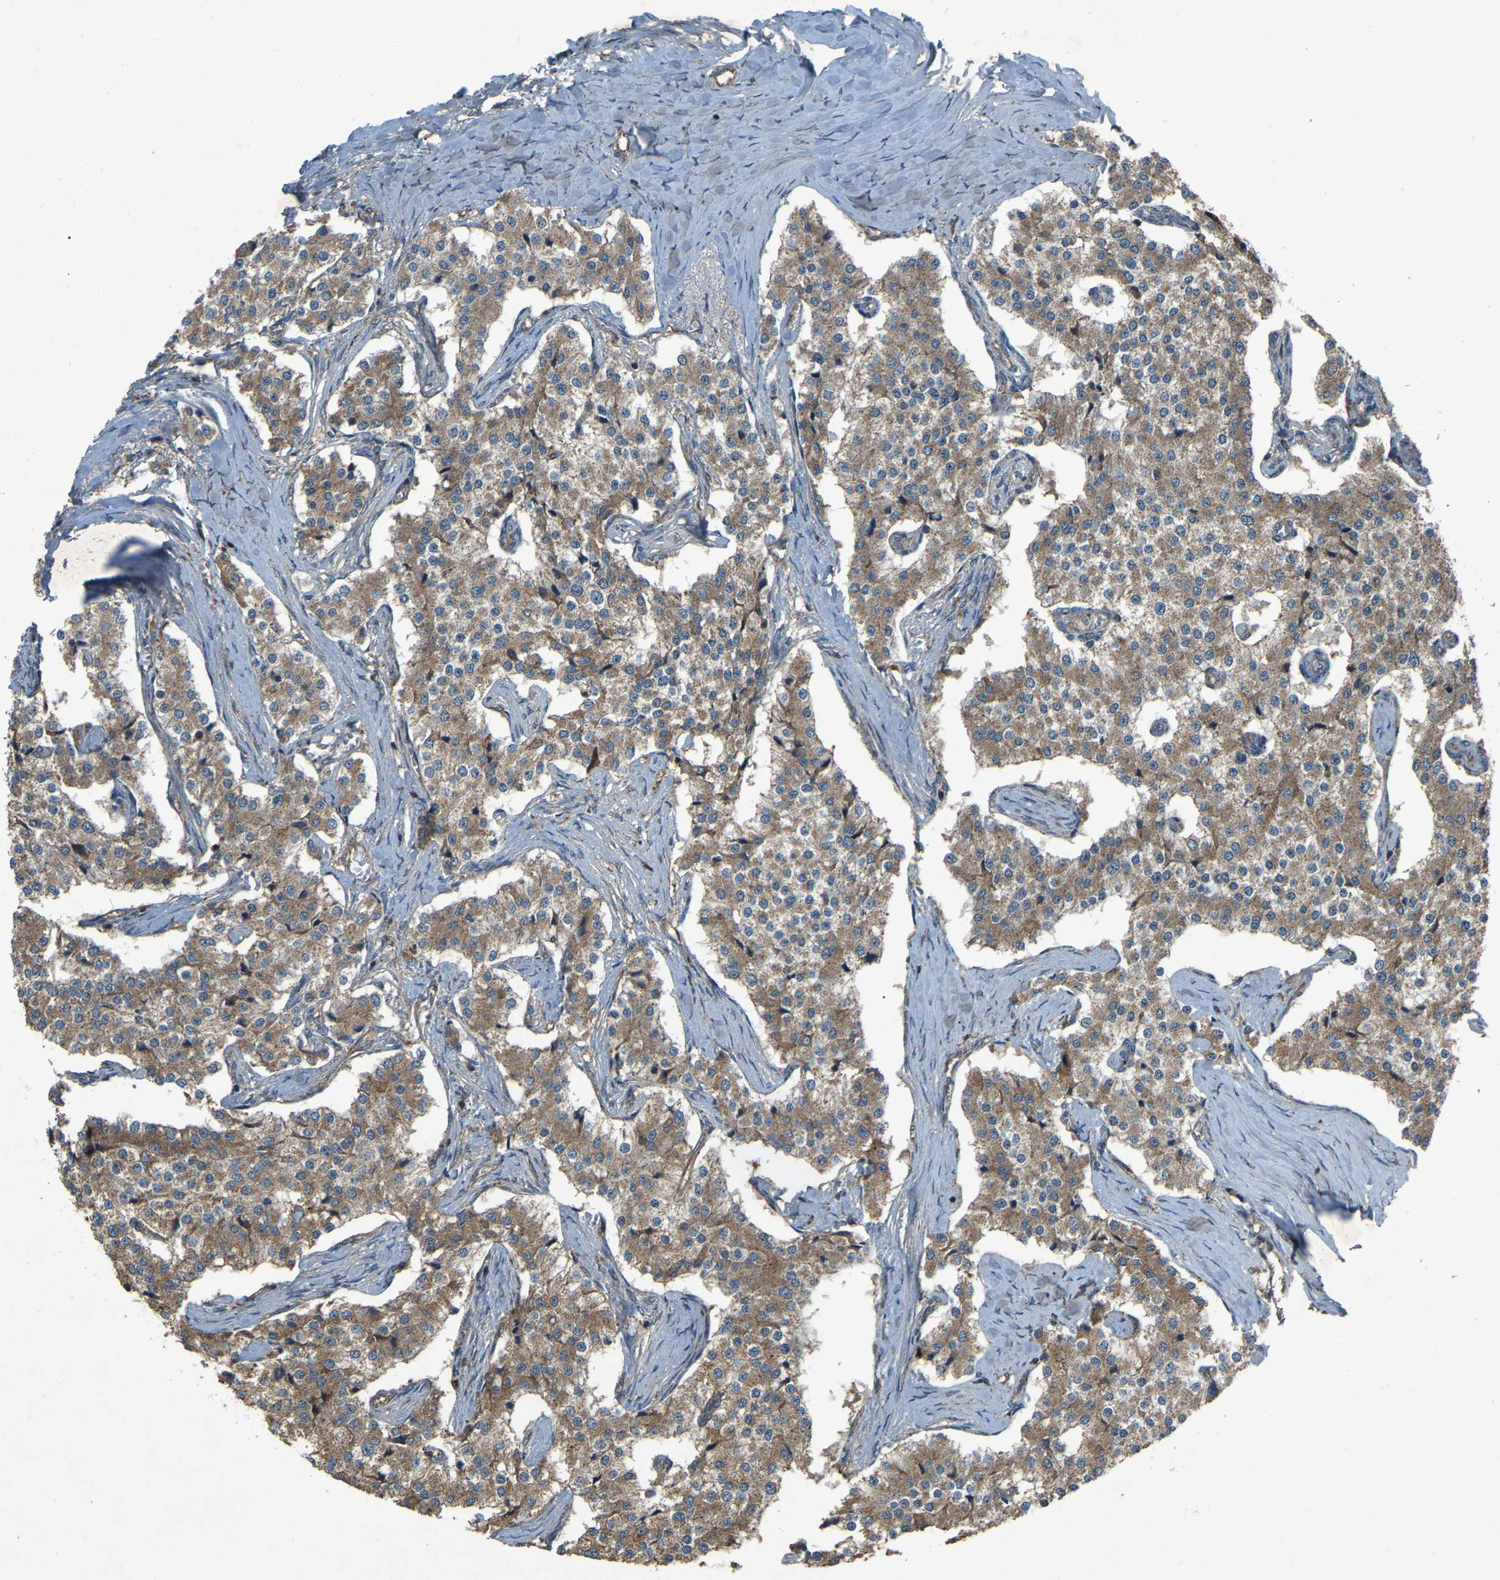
{"staining": {"intensity": "weak", "quantity": ">75%", "location": "cytoplasmic/membranous"}, "tissue": "carcinoid", "cell_type": "Tumor cells", "image_type": "cancer", "snomed": [{"axis": "morphology", "description": "Carcinoid, malignant, NOS"}, {"axis": "topography", "description": "Colon"}], "caption": "IHC photomicrograph of human carcinoid stained for a protein (brown), which reveals low levels of weak cytoplasmic/membranous expression in approximately >75% of tumor cells.", "gene": "SAMD9L", "patient": {"sex": "female", "age": 52}}